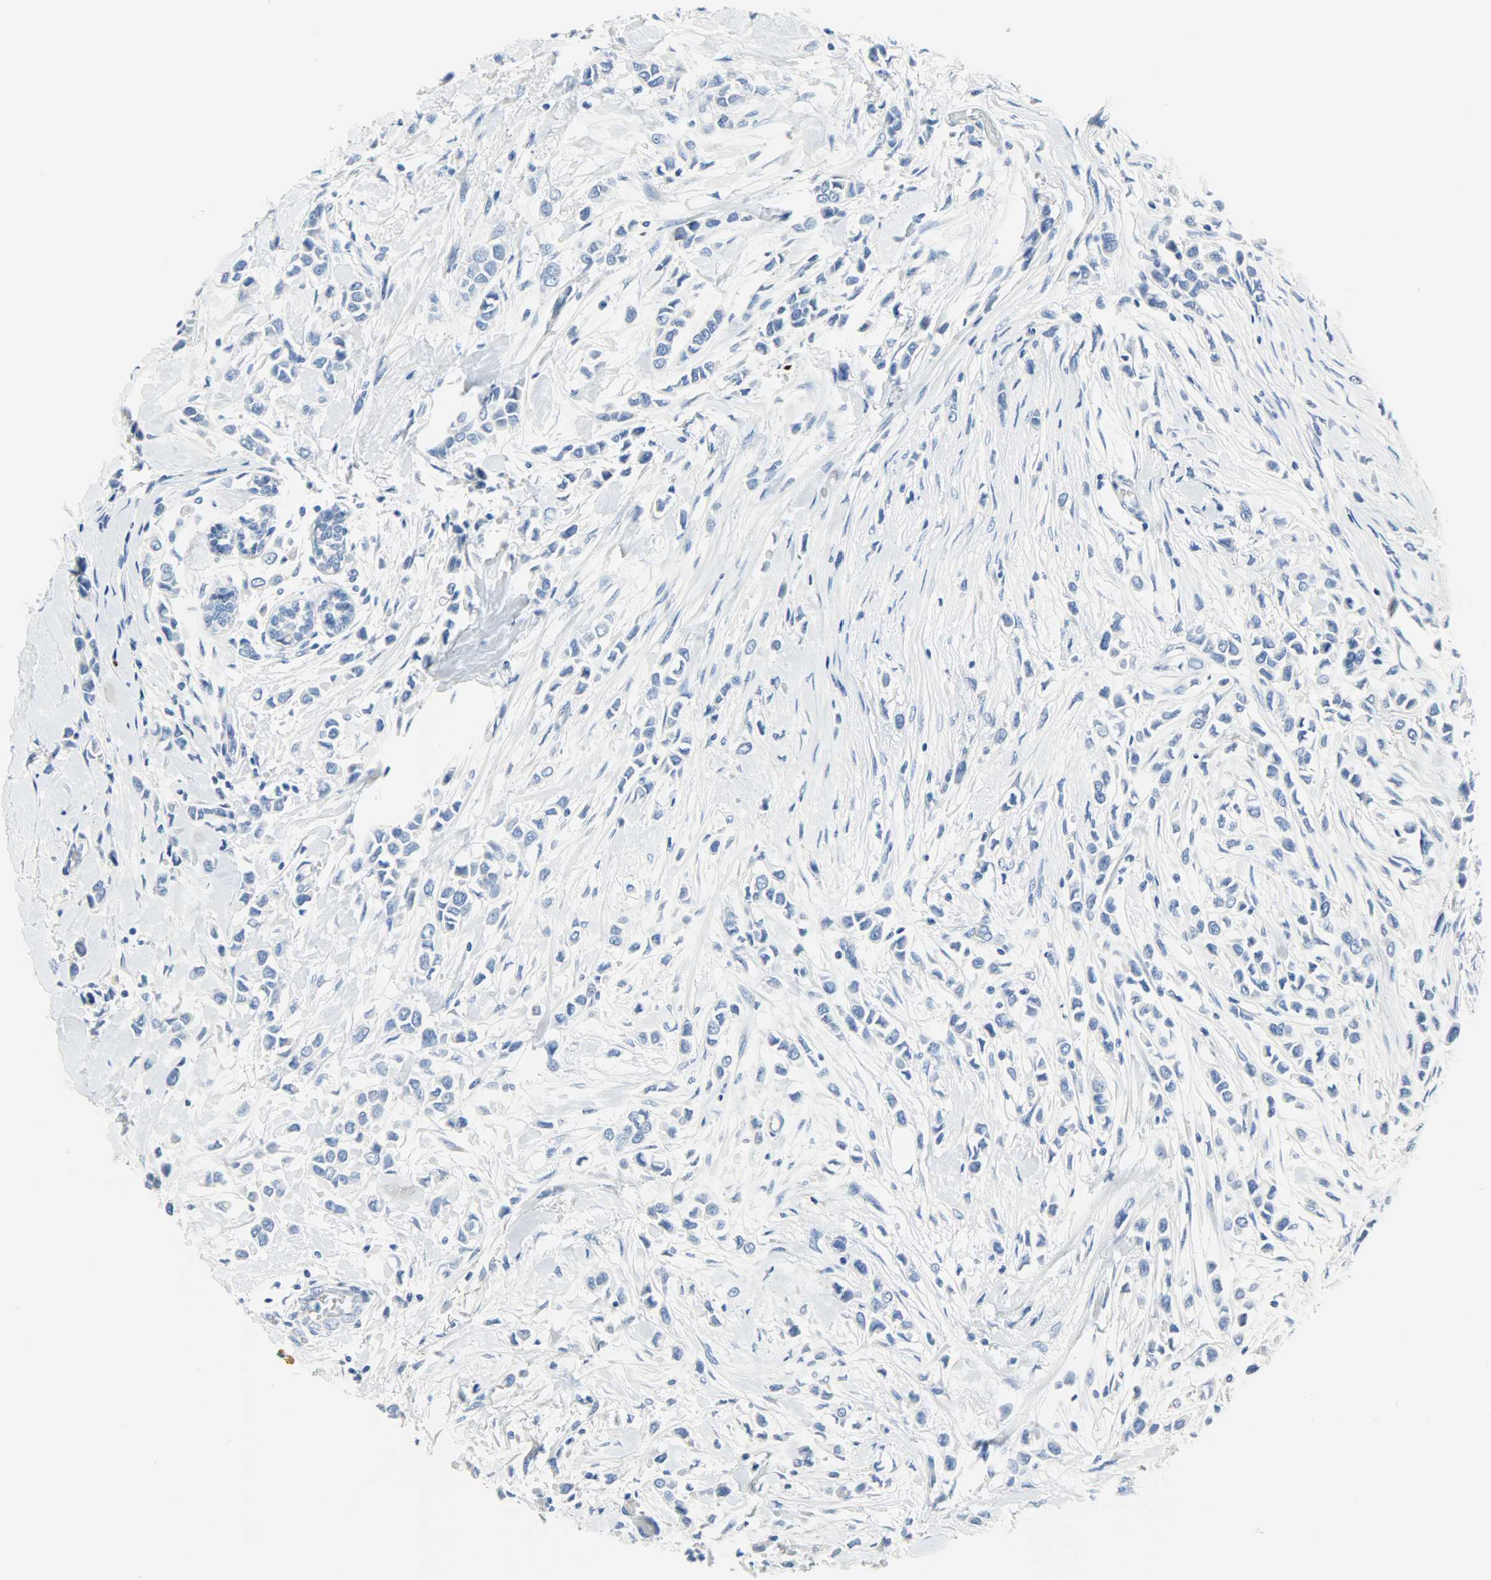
{"staining": {"intensity": "negative", "quantity": "none", "location": "none"}, "tissue": "breast cancer", "cell_type": "Tumor cells", "image_type": "cancer", "snomed": [{"axis": "morphology", "description": "Lobular carcinoma"}, {"axis": "topography", "description": "Breast"}], "caption": "Breast cancer (lobular carcinoma) was stained to show a protein in brown. There is no significant expression in tumor cells.", "gene": "CEBPE", "patient": {"sex": "female", "age": 51}}